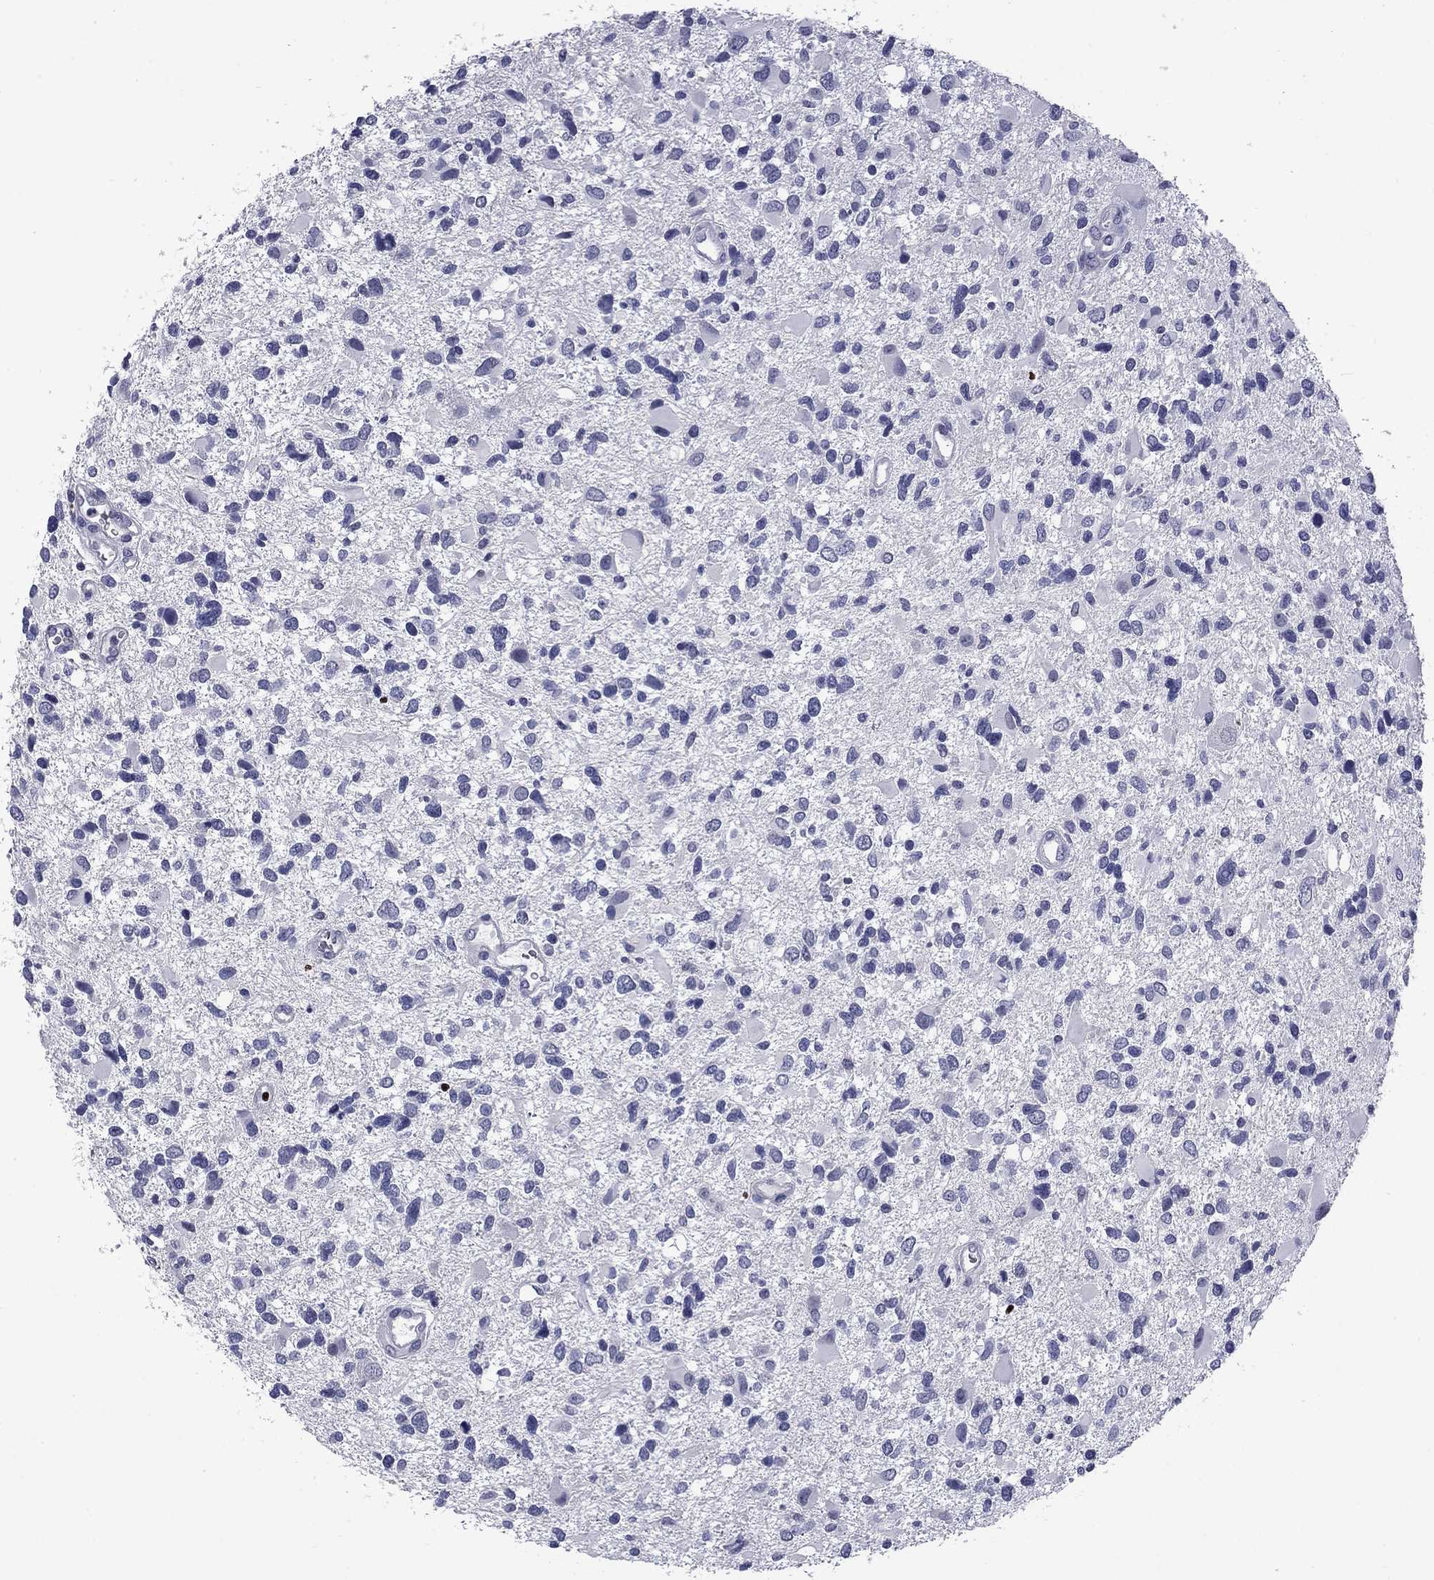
{"staining": {"intensity": "negative", "quantity": "none", "location": "none"}, "tissue": "glioma", "cell_type": "Tumor cells", "image_type": "cancer", "snomed": [{"axis": "morphology", "description": "Glioma, malignant, Low grade"}, {"axis": "topography", "description": "Brain"}], "caption": "Histopathology image shows no significant protein expression in tumor cells of glioma.", "gene": "IKZF3", "patient": {"sex": "female", "age": 32}}